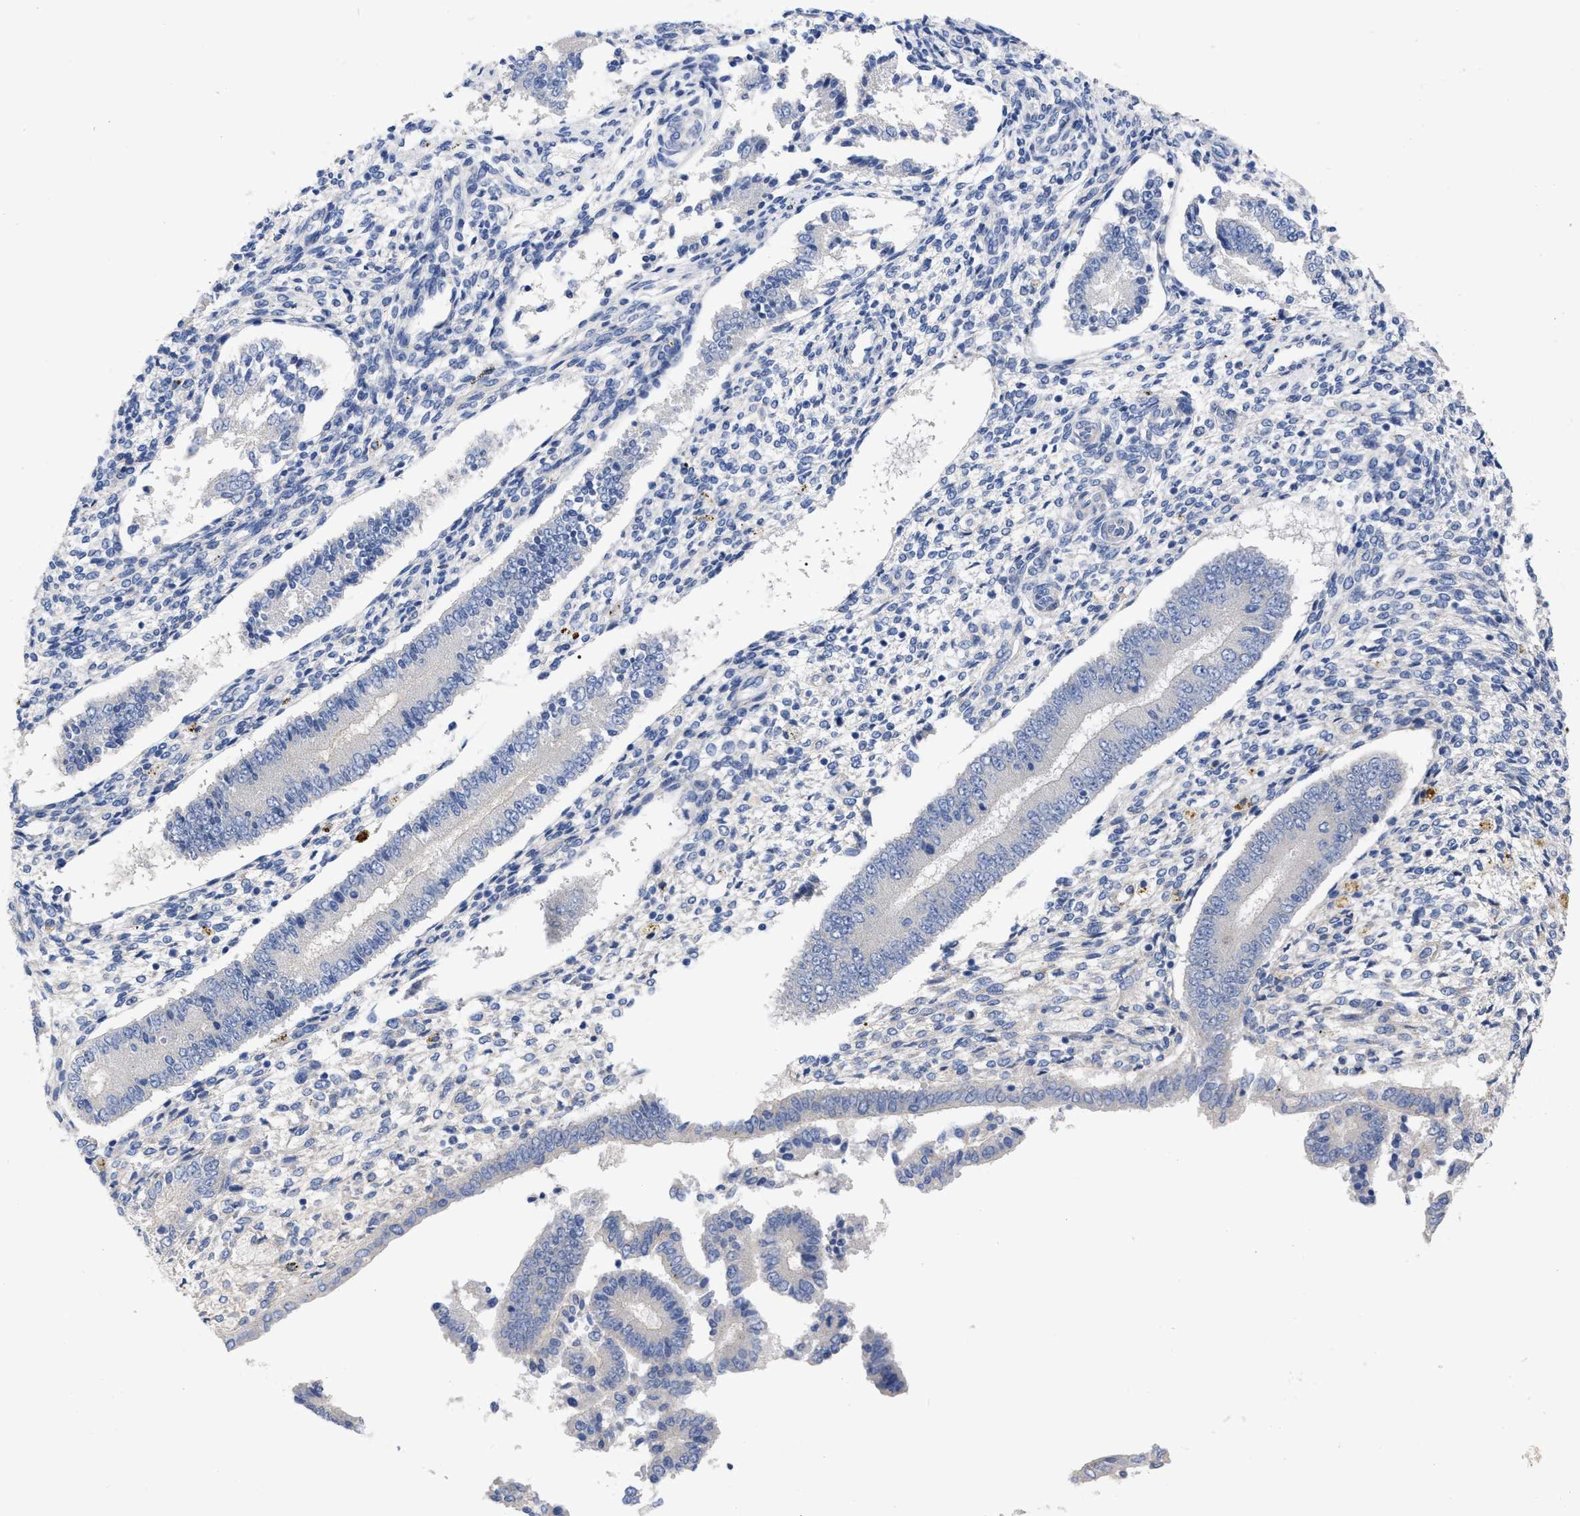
{"staining": {"intensity": "negative", "quantity": "none", "location": "none"}, "tissue": "endometrium", "cell_type": "Cells in endometrial stroma", "image_type": "normal", "snomed": [{"axis": "morphology", "description": "Normal tissue, NOS"}, {"axis": "topography", "description": "Endometrium"}], "caption": "IHC of normal endometrium shows no positivity in cells in endometrial stroma.", "gene": "HAPLN1", "patient": {"sex": "female", "age": 42}}